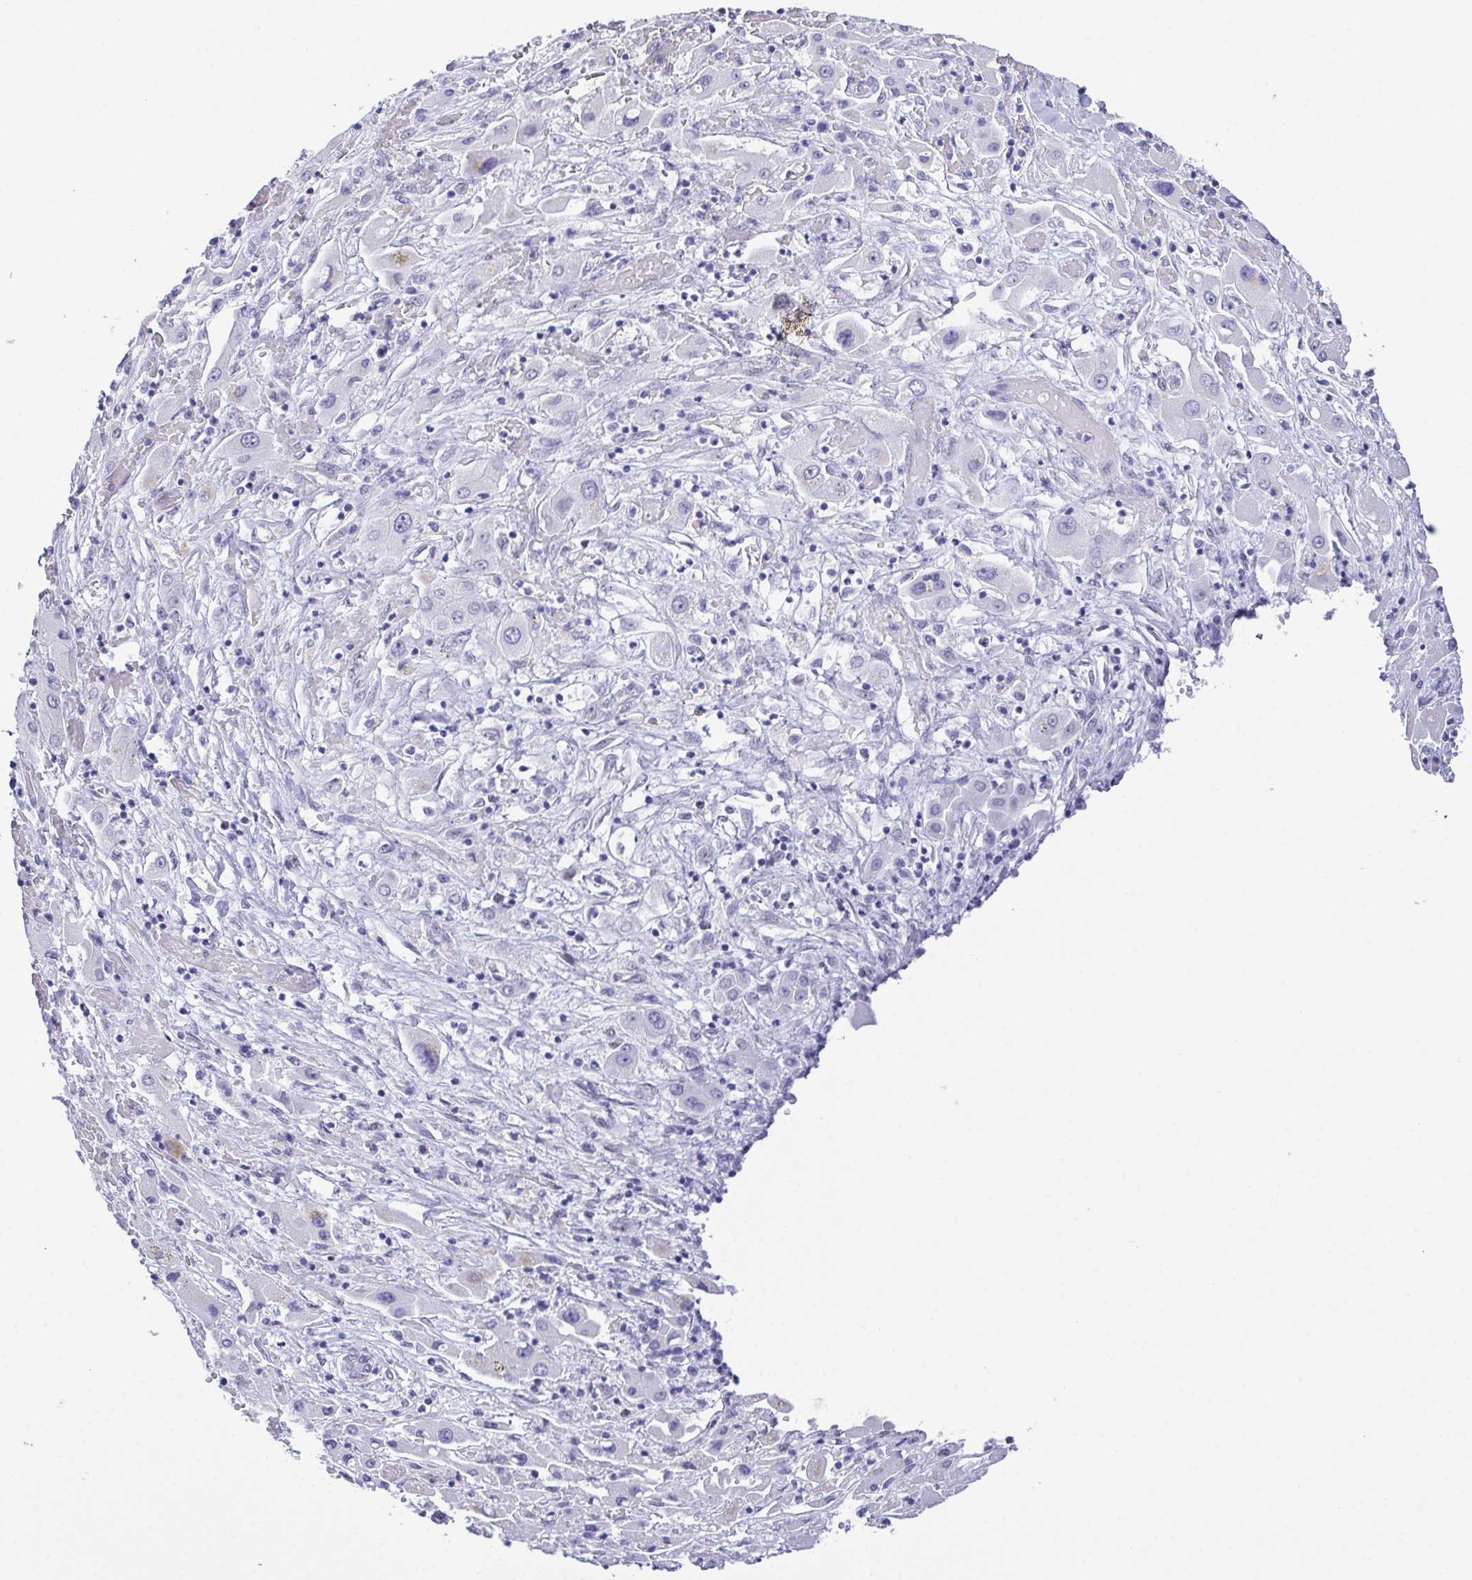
{"staining": {"intensity": "negative", "quantity": "none", "location": "none"}, "tissue": "liver cancer", "cell_type": "Tumor cells", "image_type": "cancer", "snomed": [{"axis": "morphology", "description": "Carcinoma, Hepatocellular, NOS"}, {"axis": "topography", "description": "Liver"}], "caption": "Protein analysis of hepatocellular carcinoma (liver) reveals no significant staining in tumor cells.", "gene": "SUGP2", "patient": {"sex": "female", "age": 73}}